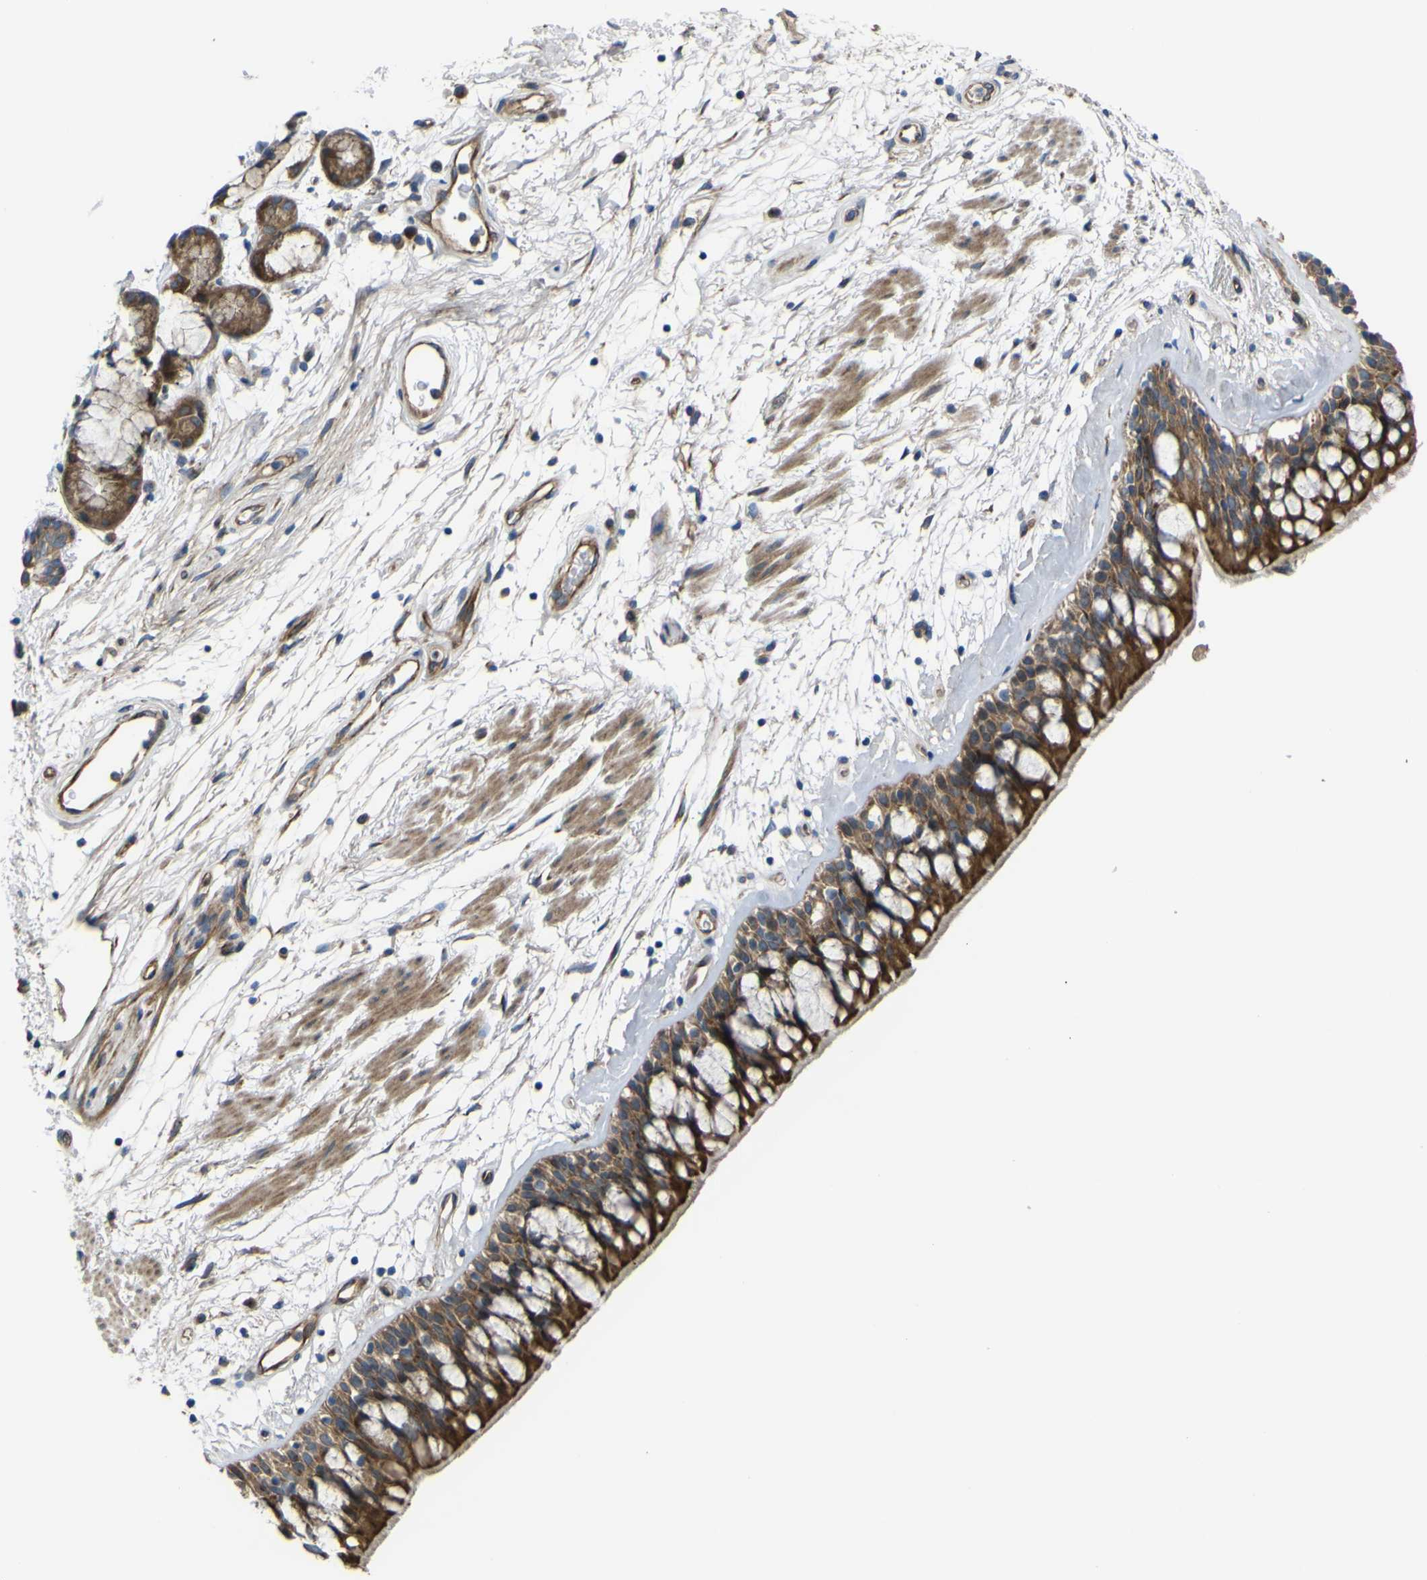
{"staining": {"intensity": "strong", "quantity": ">75%", "location": "cytoplasmic/membranous"}, "tissue": "bronchus", "cell_type": "Respiratory epithelial cells", "image_type": "normal", "snomed": [{"axis": "morphology", "description": "Normal tissue, NOS"}, {"axis": "morphology", "description": "Adenocarcinoma, NOS"}, {"axis": "topography", "description": "Bronchus"}, {"axis": "topography", "description": "Lung"}], "caption": "Human bronchus stained with a brown dye shows strong cytoplasmic/membranous positive expression in approximately >75% of respiratory epithelial cells.", "gene": "FBXO30", "patient": {"sex": "female", "age": 54}}